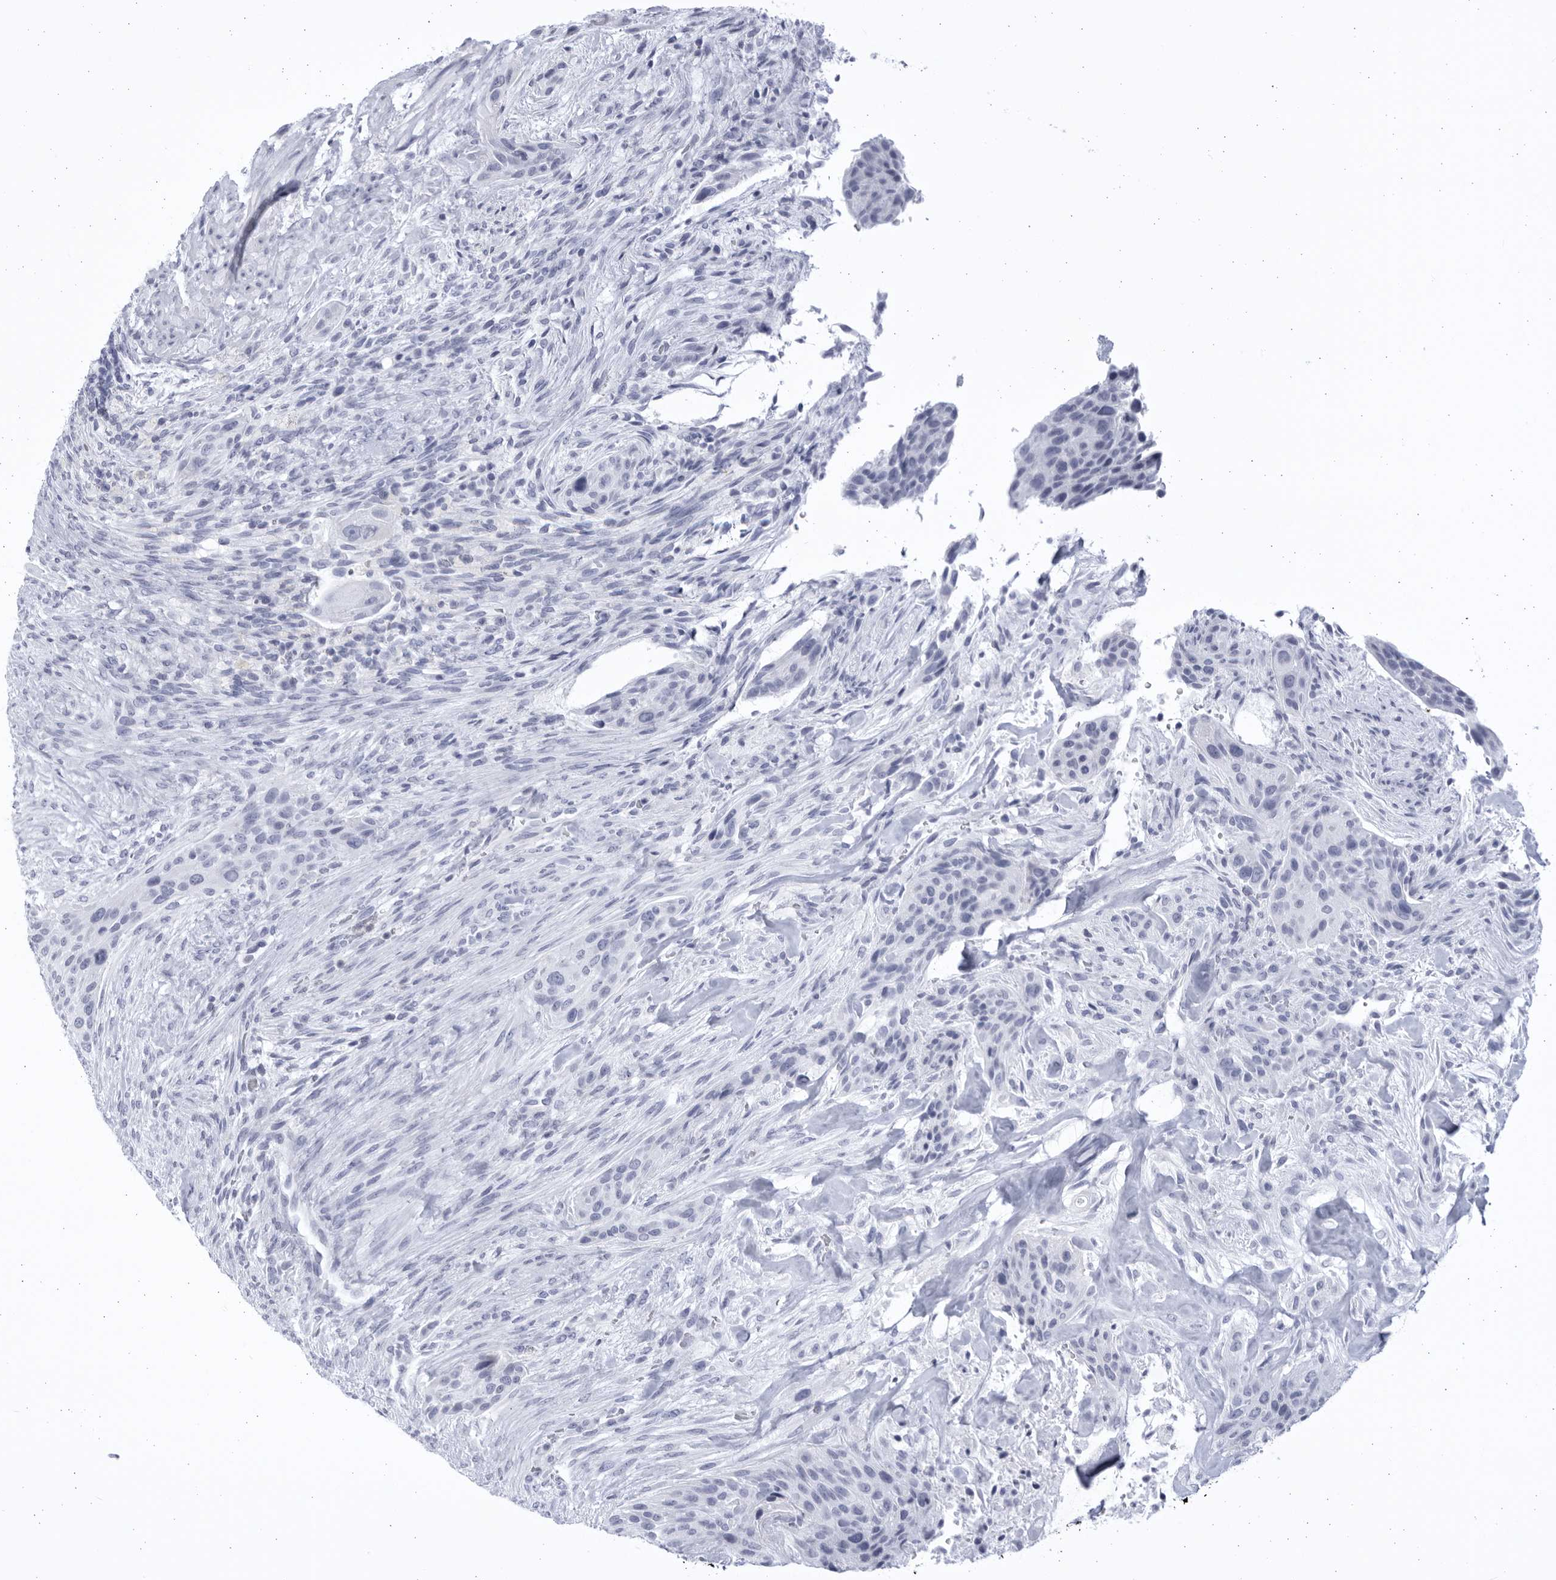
{"staining": {"intensity": "negative", "quantity": "none", "location": "none"}, "tissue": "urothelial cancer", "cell_type": "Tumor cells", "image_type": "cancer", "snomed": [{"axis": "morphology", "description": "Urothelial carcinoma, High grade"}, {"axis": "topography", "description": "Urinary bladder"}], "caption": "Urothelial cancer was stained to show a protein in brown. There is no significant expression in tumor cells.", "gene": "CCDC181", "patient": {"sex": "male", "age": 35}}